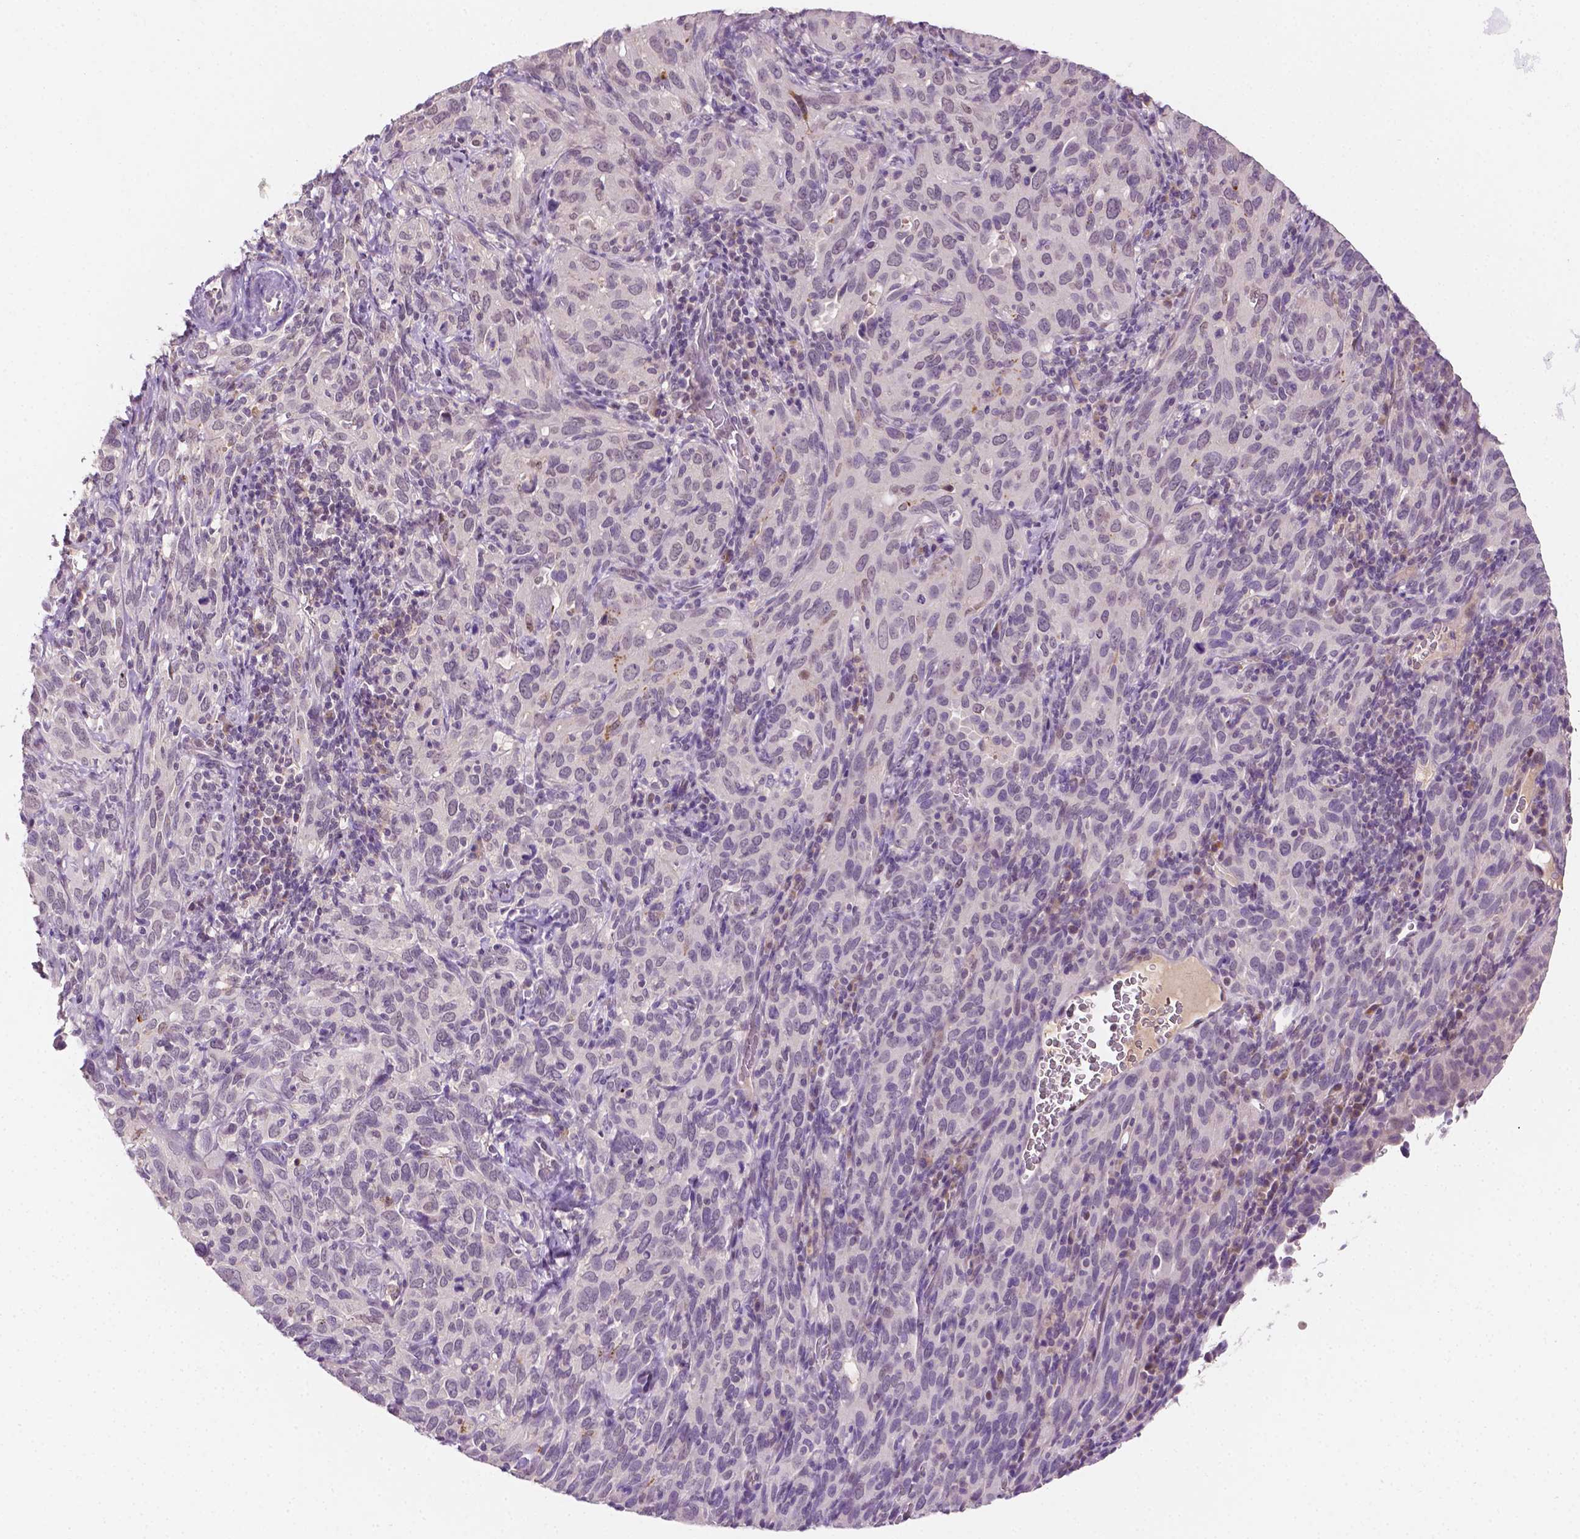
{"staining": {"intensity": "negative", "quantity": "none", "location": "none"}, "tissue": "cervical cancer", "cell_type": "Tumor cells", "image_type": "cancer", "snomed": [{"axis": "morphology", "description": "Normal tissue, NOS"}, {"axis": "morphology", "description": "Squamous cell carcinoma, NOS"}, {"axis": "topography", "description": "Cervix"}], "caption": "Tumor cells show no significant expression in squamous cell carcinoma (cervical).", "gene": "MROH6", "patient": {"sex": "female", "age": 51}}